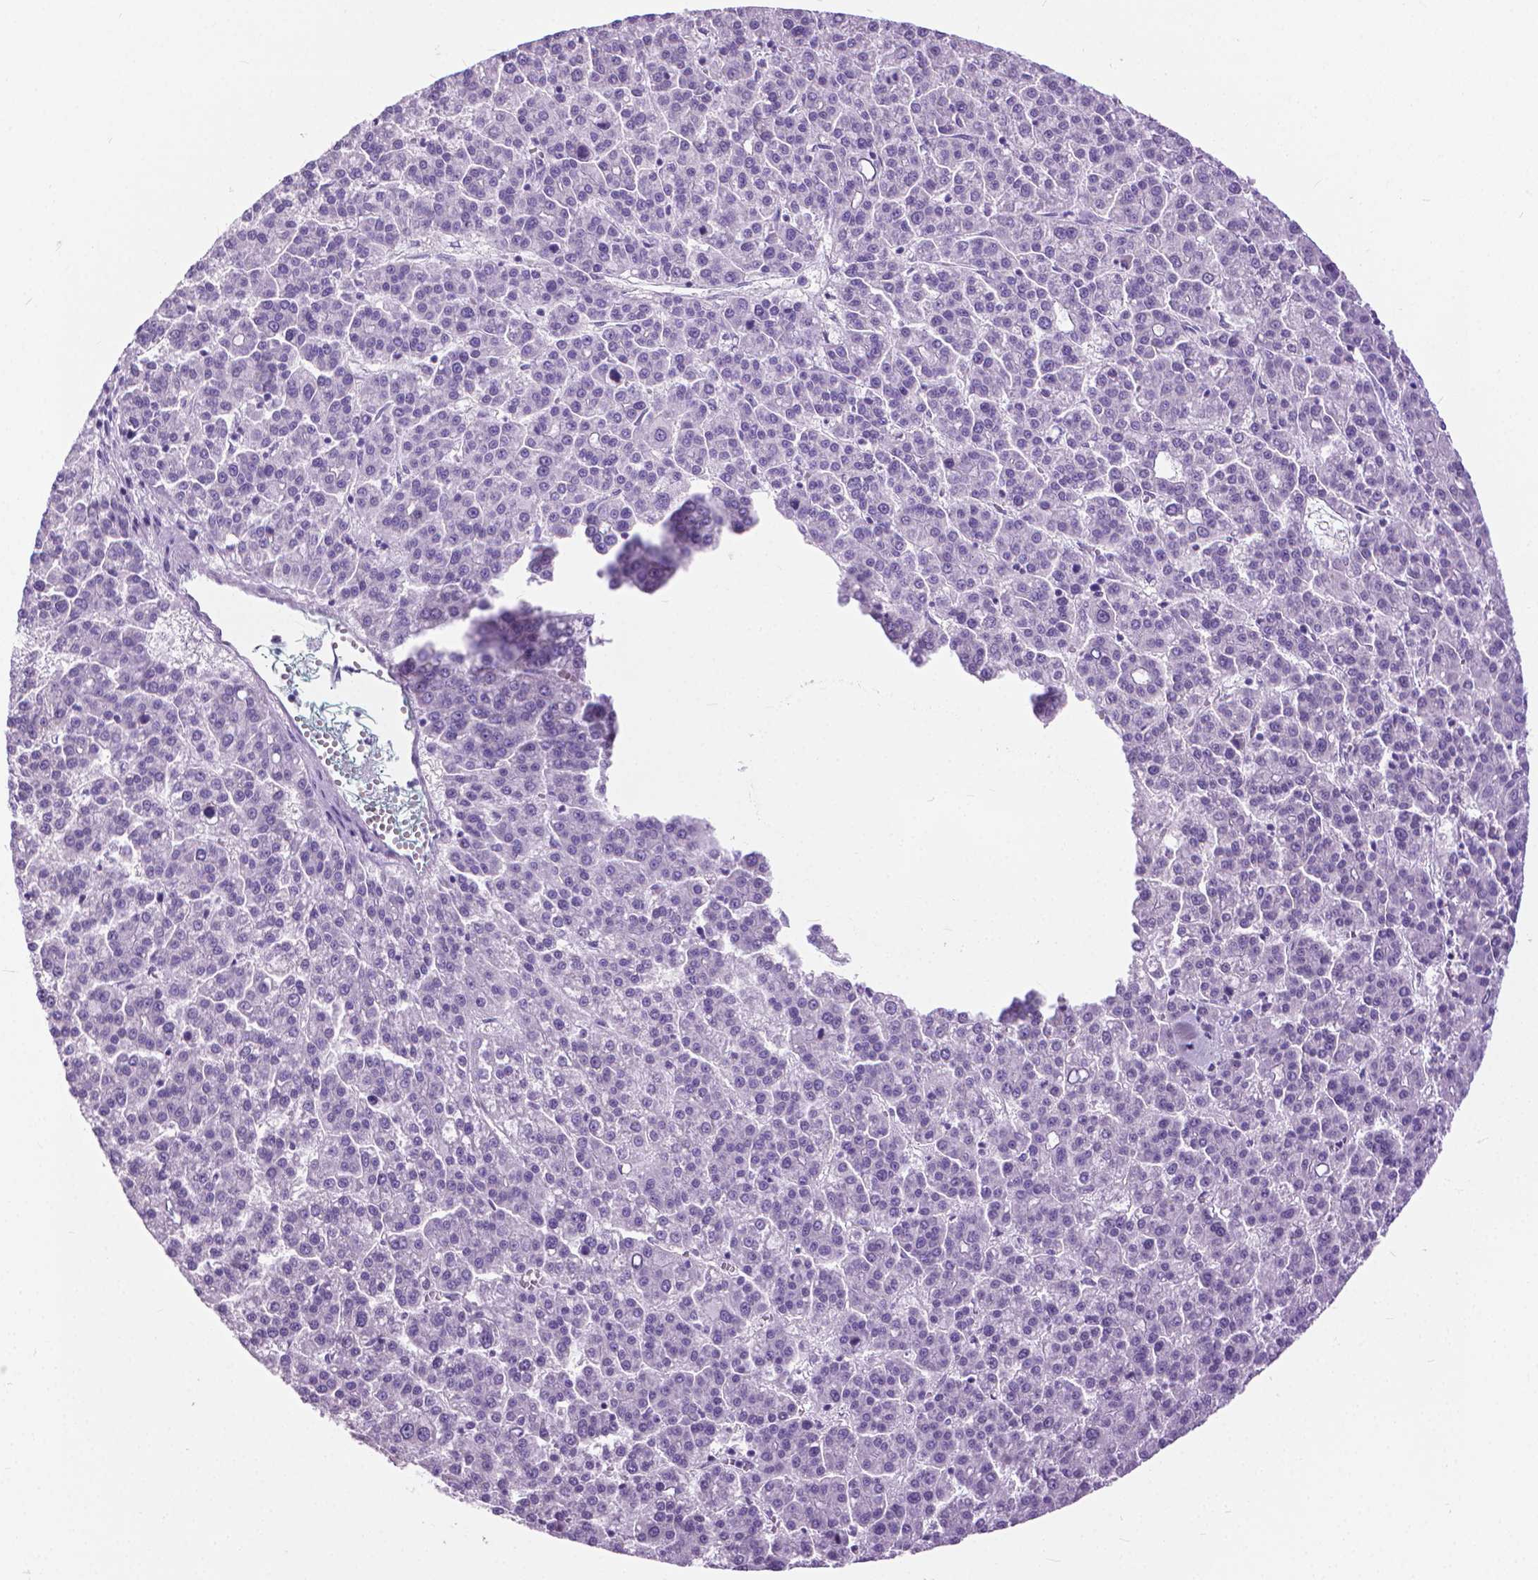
{"staining": {"intensity": "negative", "quantity": "none", "location": "none"}, "tissue": "liver cancer", "cell_type": "Tumor cells", "image_type": "cancer", "snomed": [{"axis": "morphology", "description": "Carcinoma, Hepatocellular, NOS"}, {"axis": "topography", "description": "Liver"}], "caption": "Human liver hepatocellular carcinoma stained for a protein using immunohistochemistry demonstrates no staining in tumor cells.", "gene": "HTR2B", "patient": {"sex": "female", "age": 58}}